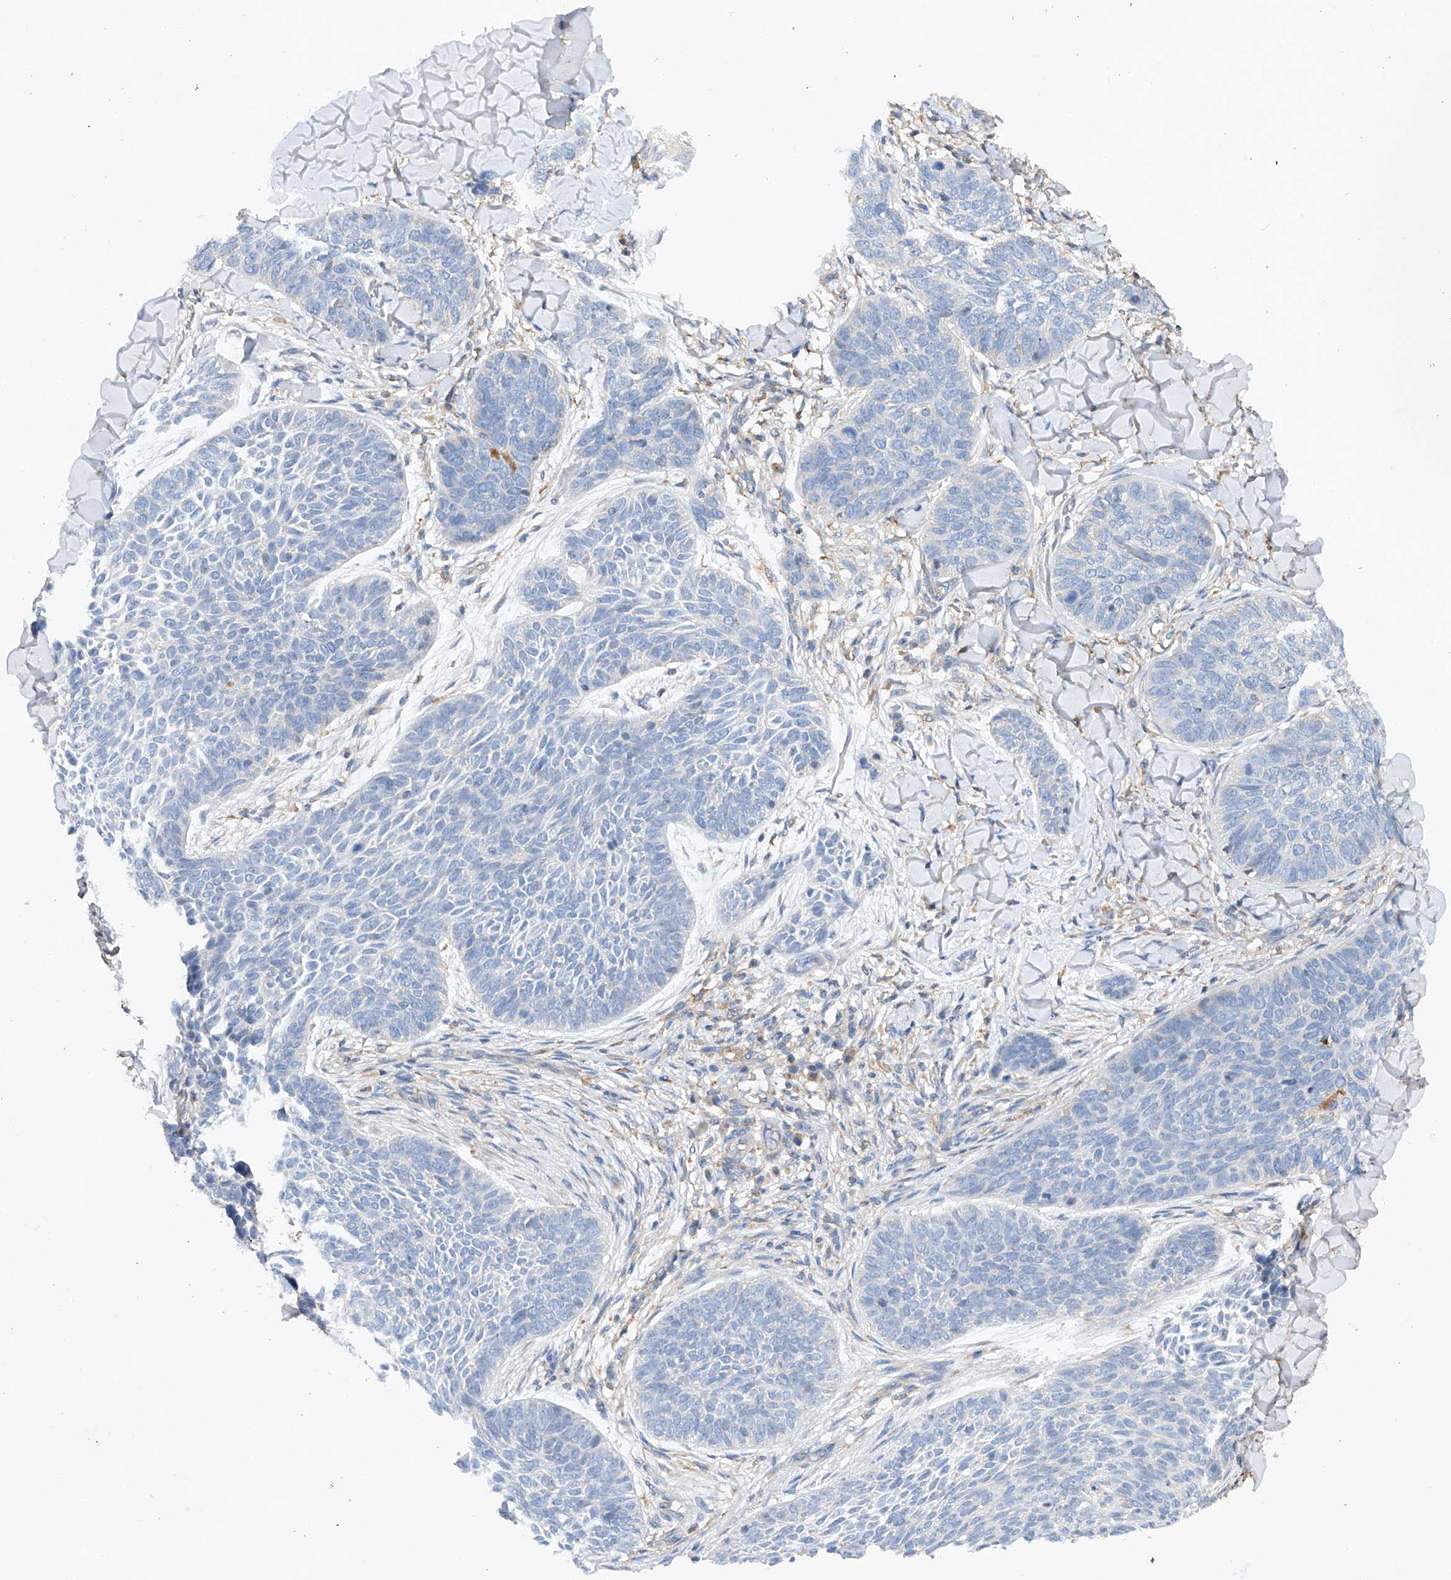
{"staining": {"intensity": "negative", "quantity": "none", "location": "none"}, "tissue": "skin cancer", "cell_type": "Tumor cells", "image_type": "cancer", "snomed": [{"axis": "morphology", "description": "Basal cell carcinoma"}, {"axis": "topography", "description": "Skin"}], "caption": "Immunohistochemistry of skin cancer (basal cell carcinoma) exhibits no staining in tumor cells.", "gene": "AMD1", "patient": {"sex": "male", "age": 85}}